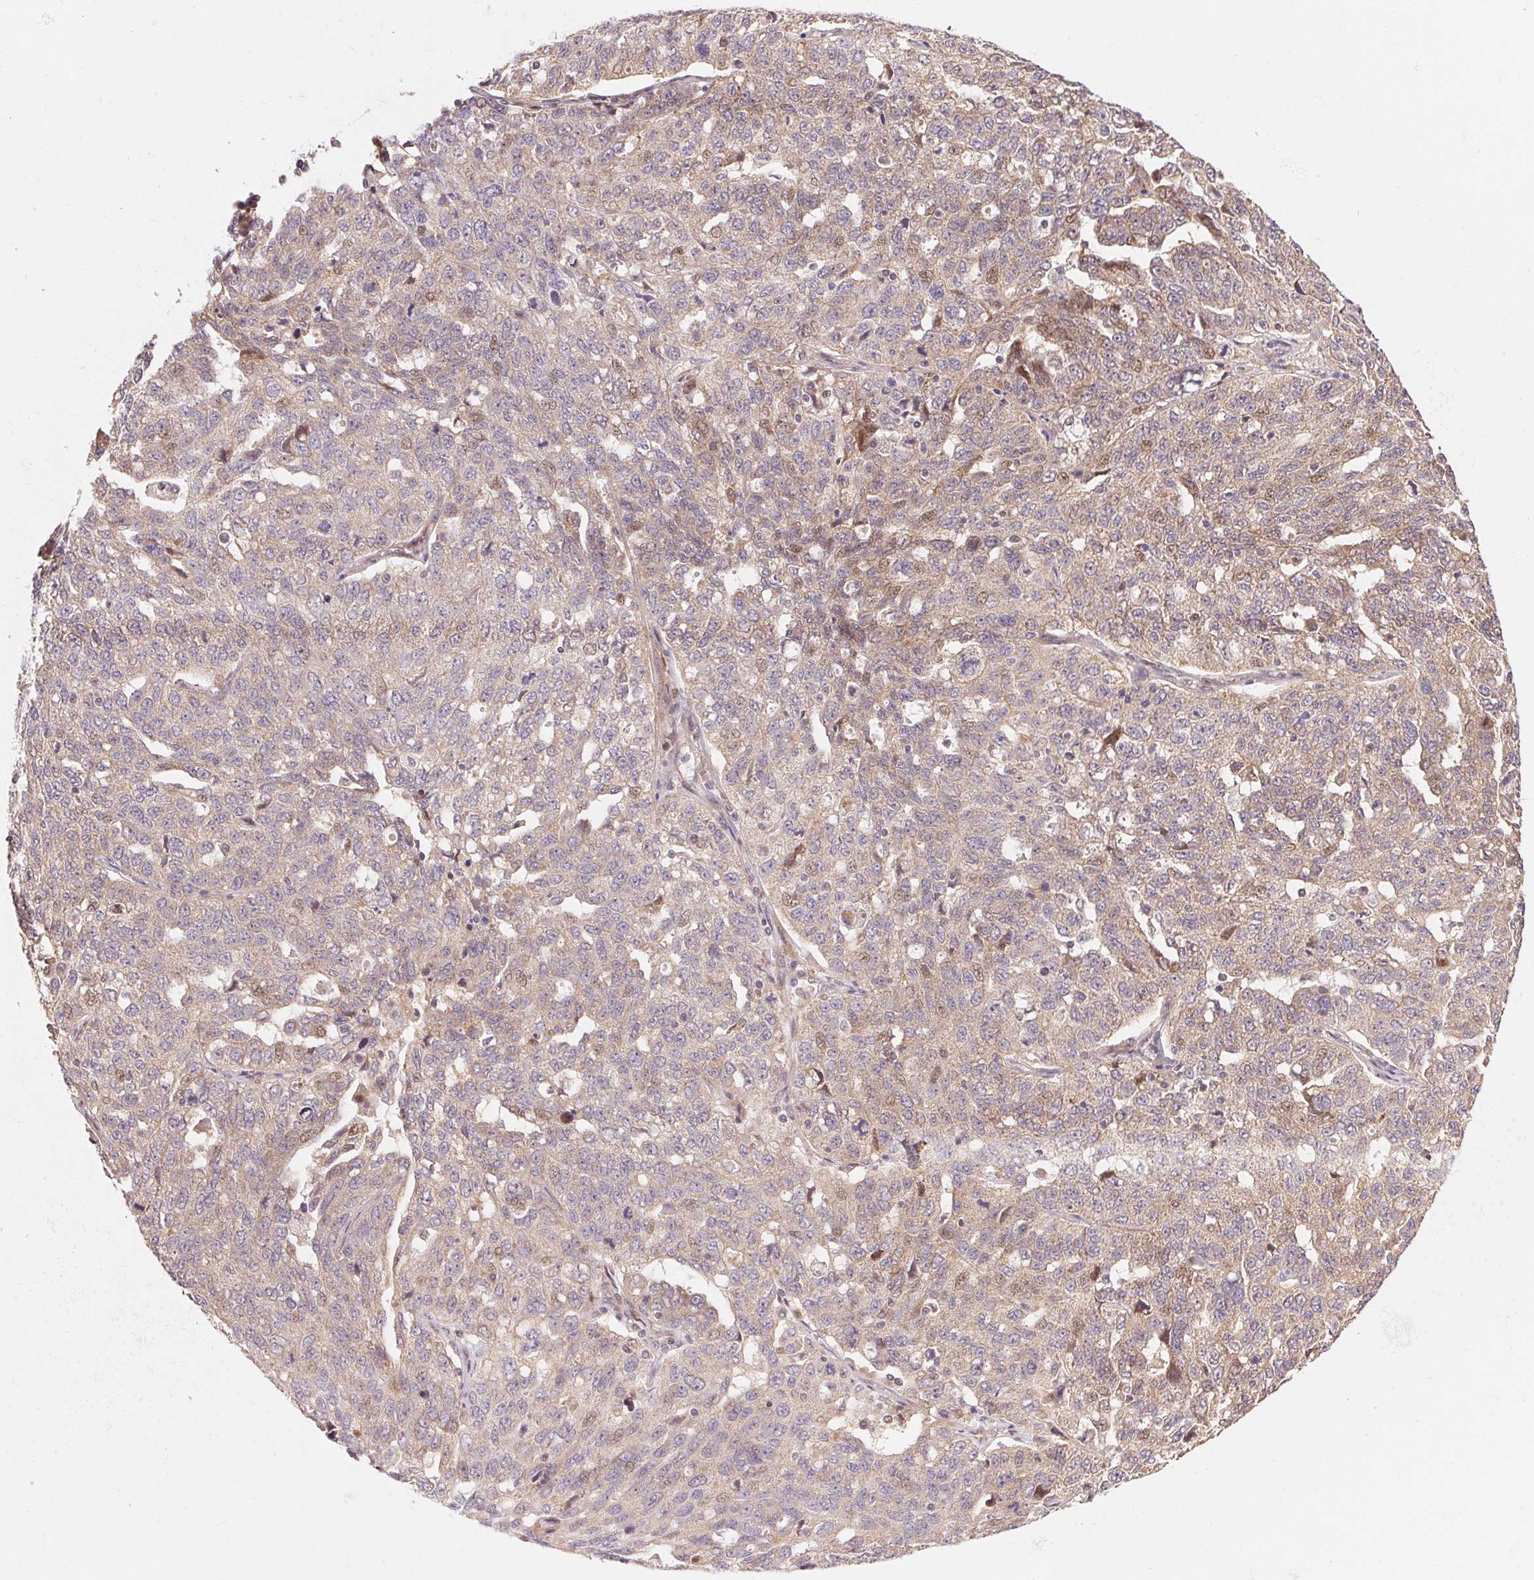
{"staining": {"intensity": "weak", "quantity": "<25%", "location": "cytoplasmic/membranous"}, "tissue": "ovarian cancer", "cell_type": "Tumor cells", "image_type": "cancer", "snomed": [{"axis": "morphology", "description": "Cystadenocarcinoma, serous, NOS"}, {"axis": "topography", "description": "Ovary"}], "caption": "Immunohistochemical staining of ovarian cancer exhibits no significant staining in tumor cells.", "gene": "TNIP2", "patient": {"sex": "female", "age": 71}}